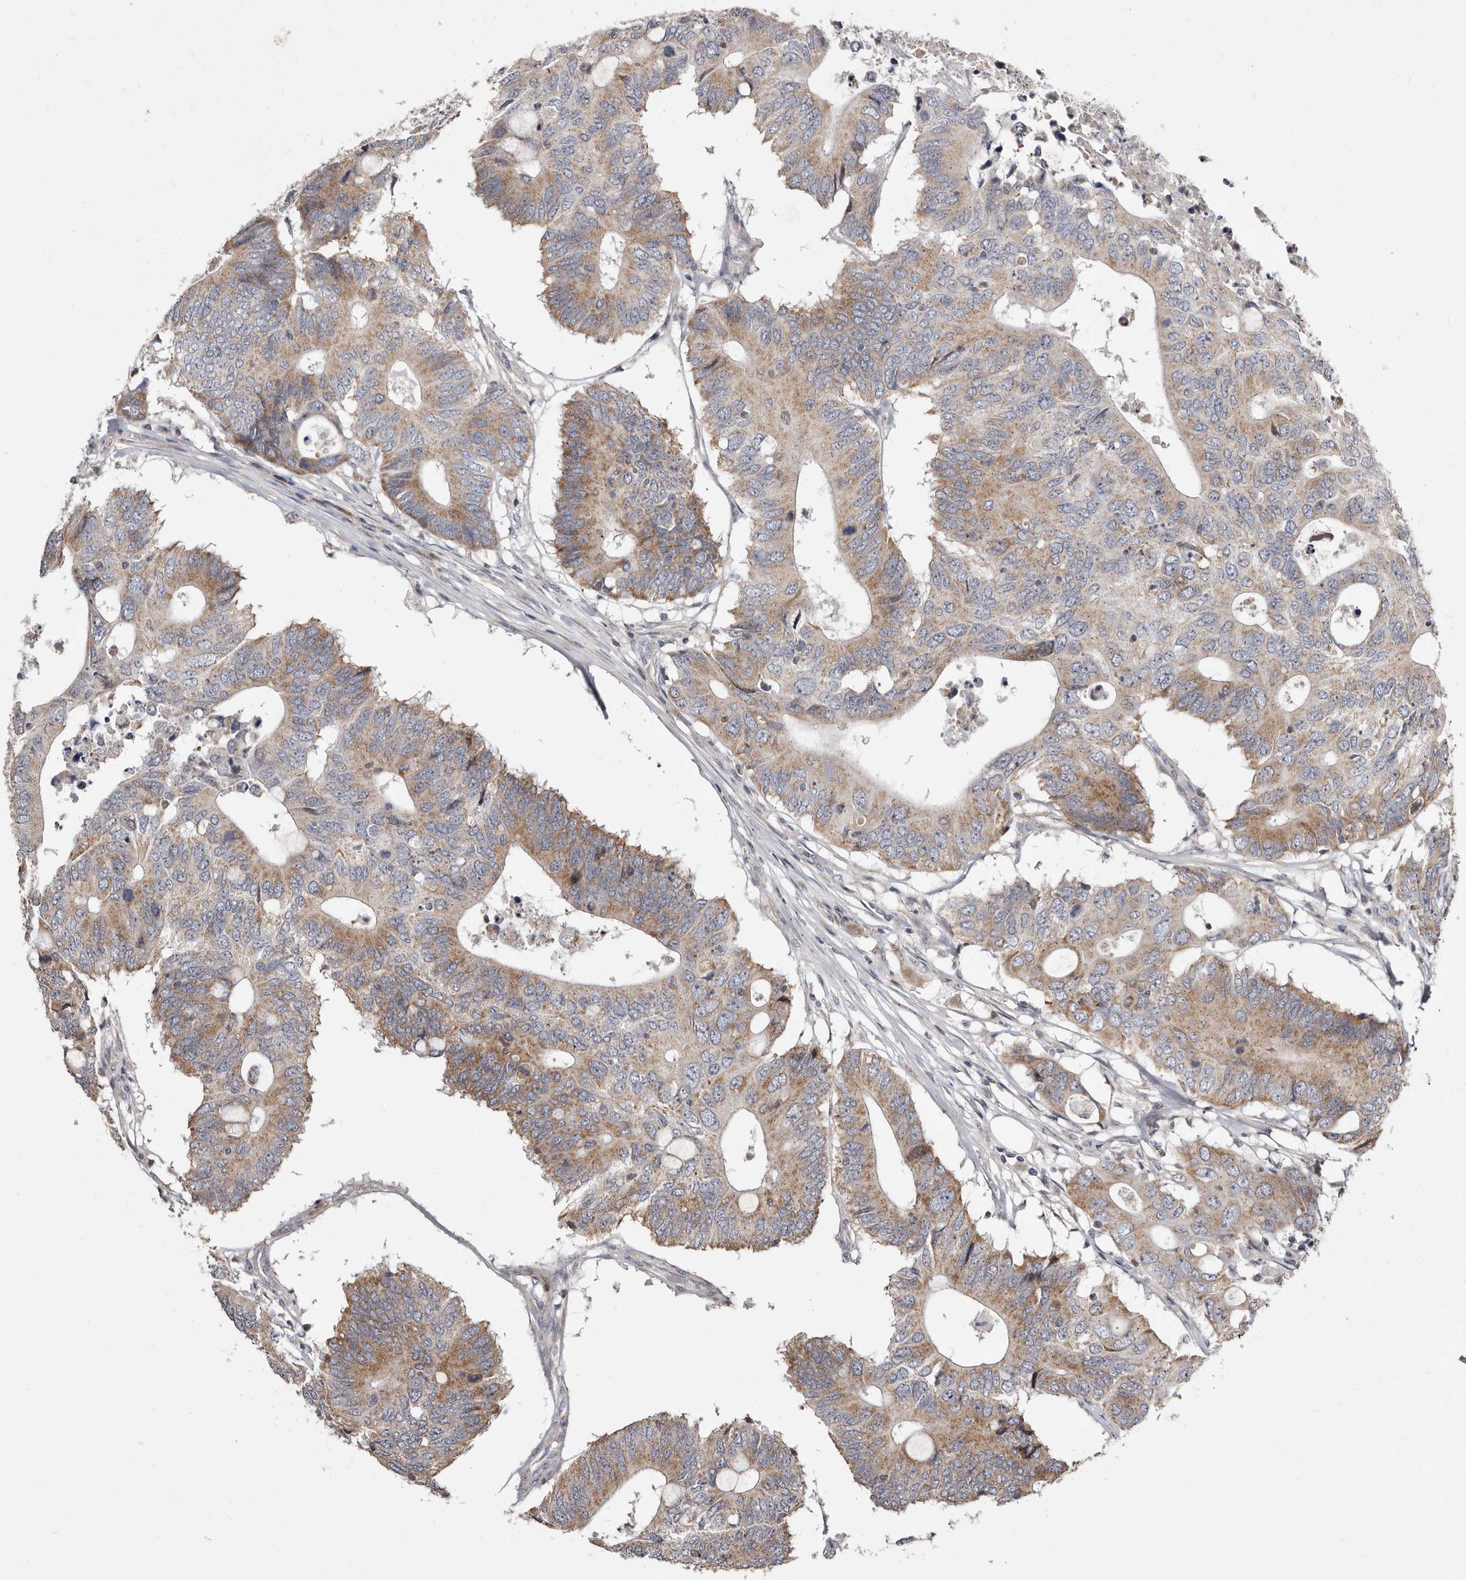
{"staining": {"intensity": "moderate", "quantity": ">75%", "location": "cytoplasmic/membranous"}, "tissue": "colorectal cancer", "cell_type": "Tumor cells", "image_type": "cancer", "snomed": [{"axis": "morphology", "description": "Adenocarcinoma, NOS"}, {"axis": "topography", "description": "Colon"}], "caption": "Immunohistochemical staining of human colorectal adenocarcinoma exhibits medium levels of moderate cytoplasmic/membranous protein staining in about >75% of tumor cells.", "gene": "TIMM17B", "patient": {"sex": "male", "age": 71}}